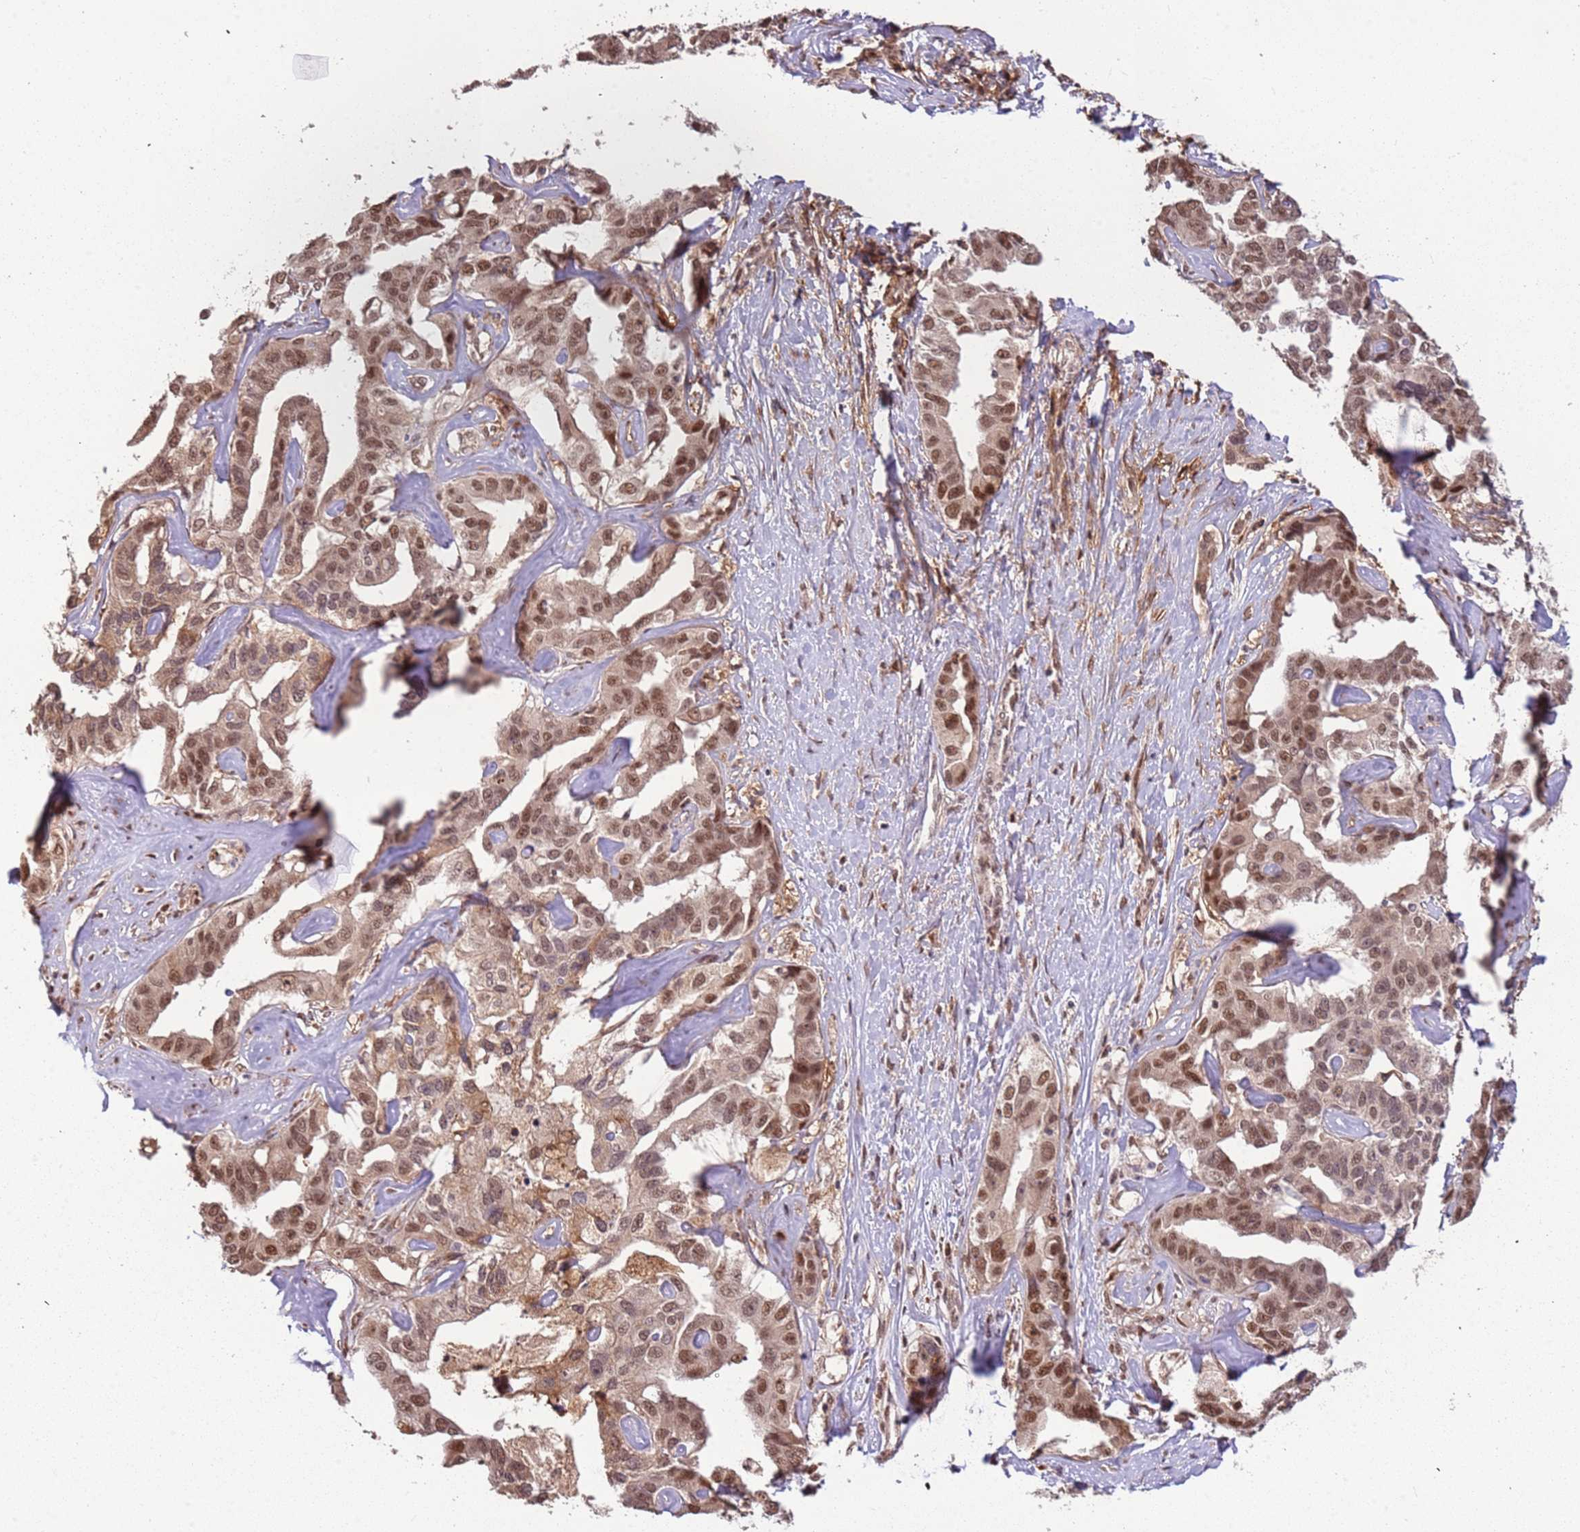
{"staining": {"intensity": "moderate", "quantity": ">75%", "location": "nuclear"}, "tissue": "liver cancer", "cell_type": "Tumor cells", "image_type": "cancer", "snomed": [{"axis": "morphology", "description": "Cholangiocarcinoma"}, {"axis": "topography", "description": "Liver"}], "caption": "A high-resolution histopathology image shows immunohistochemistry (IHC) staining of liver cancer (cholangiocarcinoma), which shows moderate nuclear positivity in approximately >75% of tumor cells. The protein of interest is stained brown, and the nuclei are stained in blue (DAB IHC with brightfield microscopy, high magnification).", "gene": "POLR3H", "patient": {"sex": "male", "age": 59}}